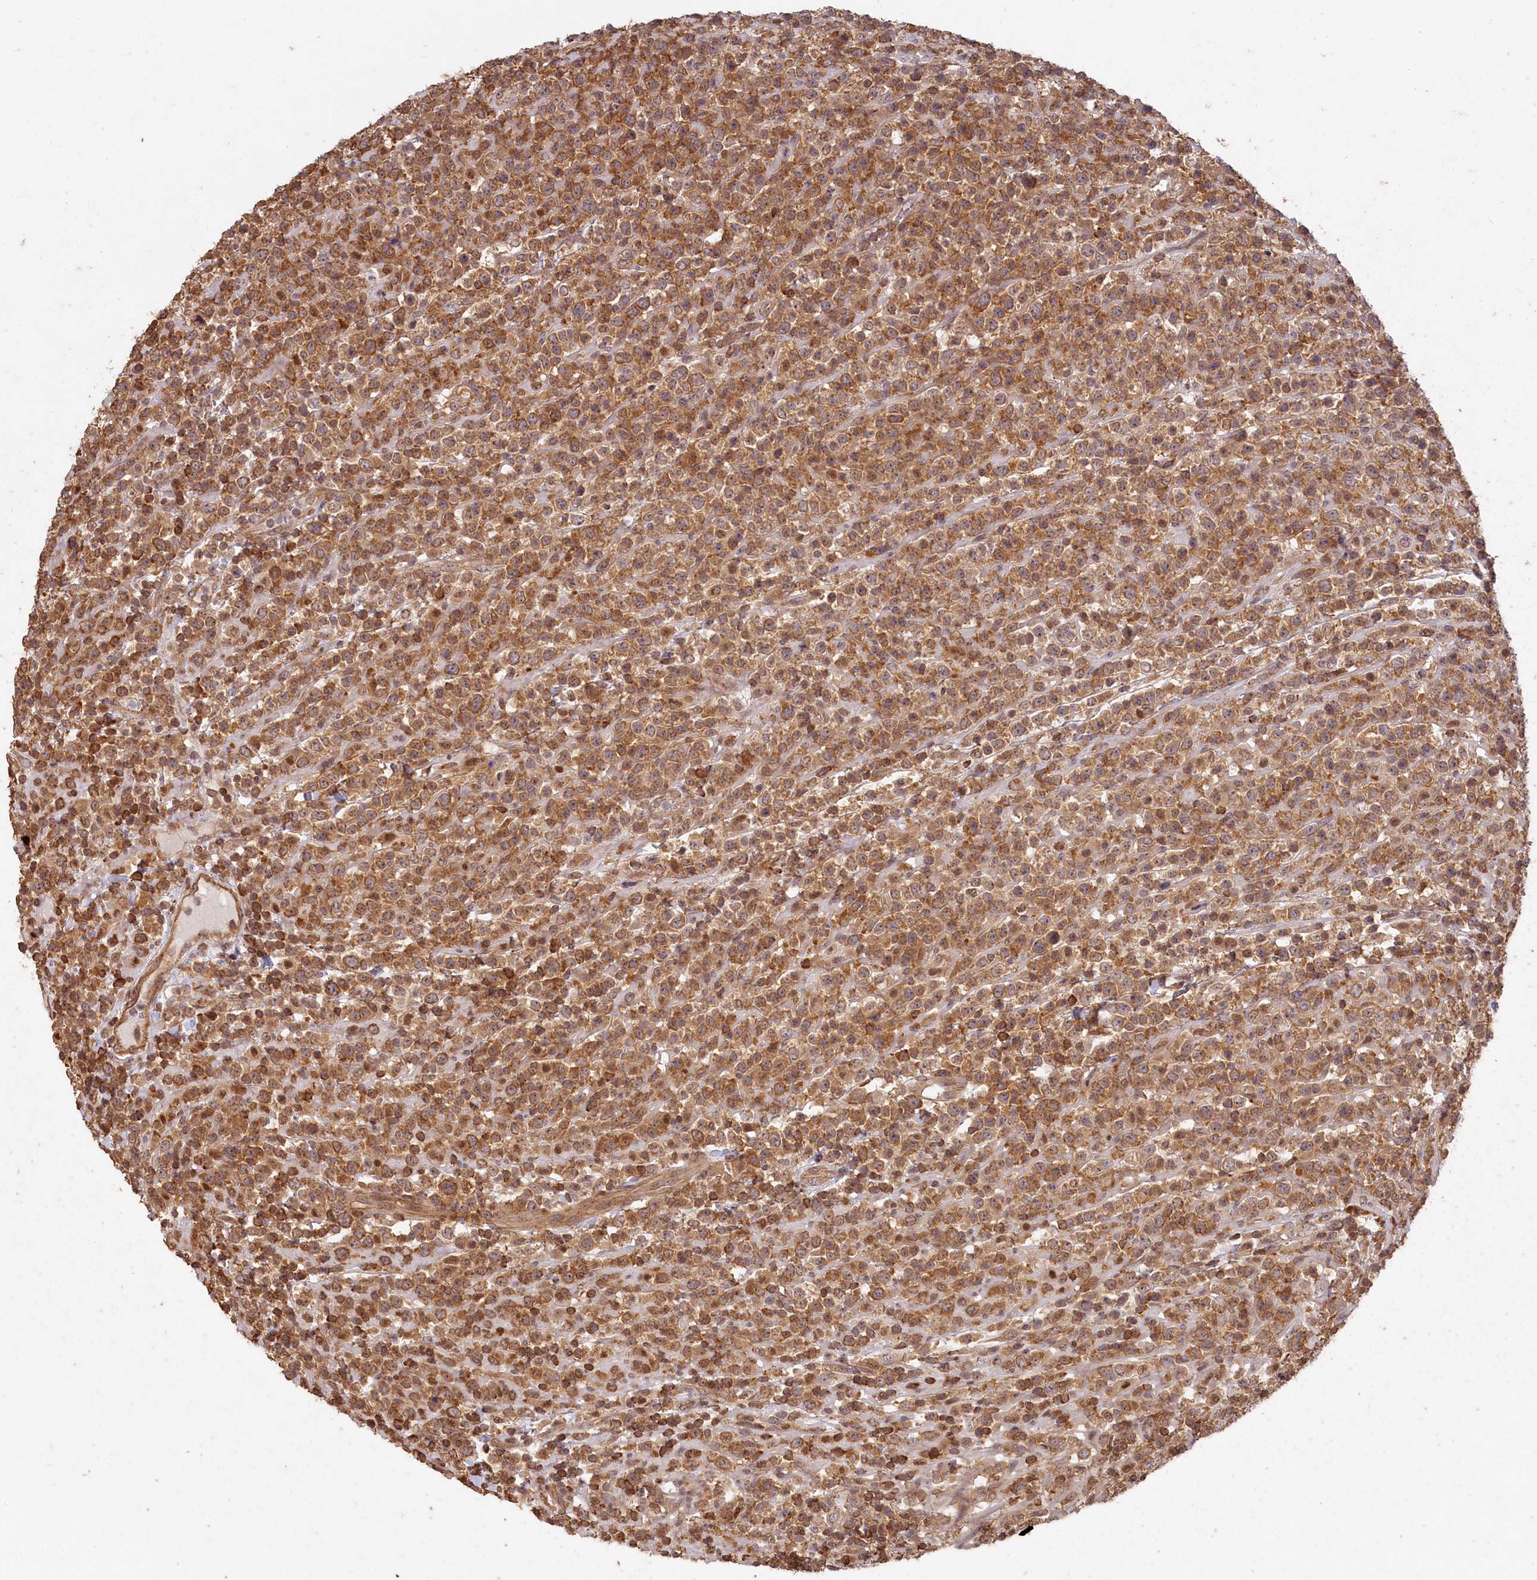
{"staining": {"intensity": "moderate", "quantity": ">75%", "location": "cytoplasmic/membranous"}, "tissue": "lymphoma", "cell_type": "Tumor cells", "image_type": "cancer", "snomed": [{"axis": "morphology", "description": "Malignant lymphoma, non-Hodgkin's type, High grade"}, {"axis": "topography", "description": "Colon"}], "caption": "There is medium levels of moderate cytoplasmic/membranous positivity in tumor cells of lymphoma, as demonstrated by immunohistochemical staining (brown color).", "gene": "MADD", "patient": {"sex": "female", "age": 53}}